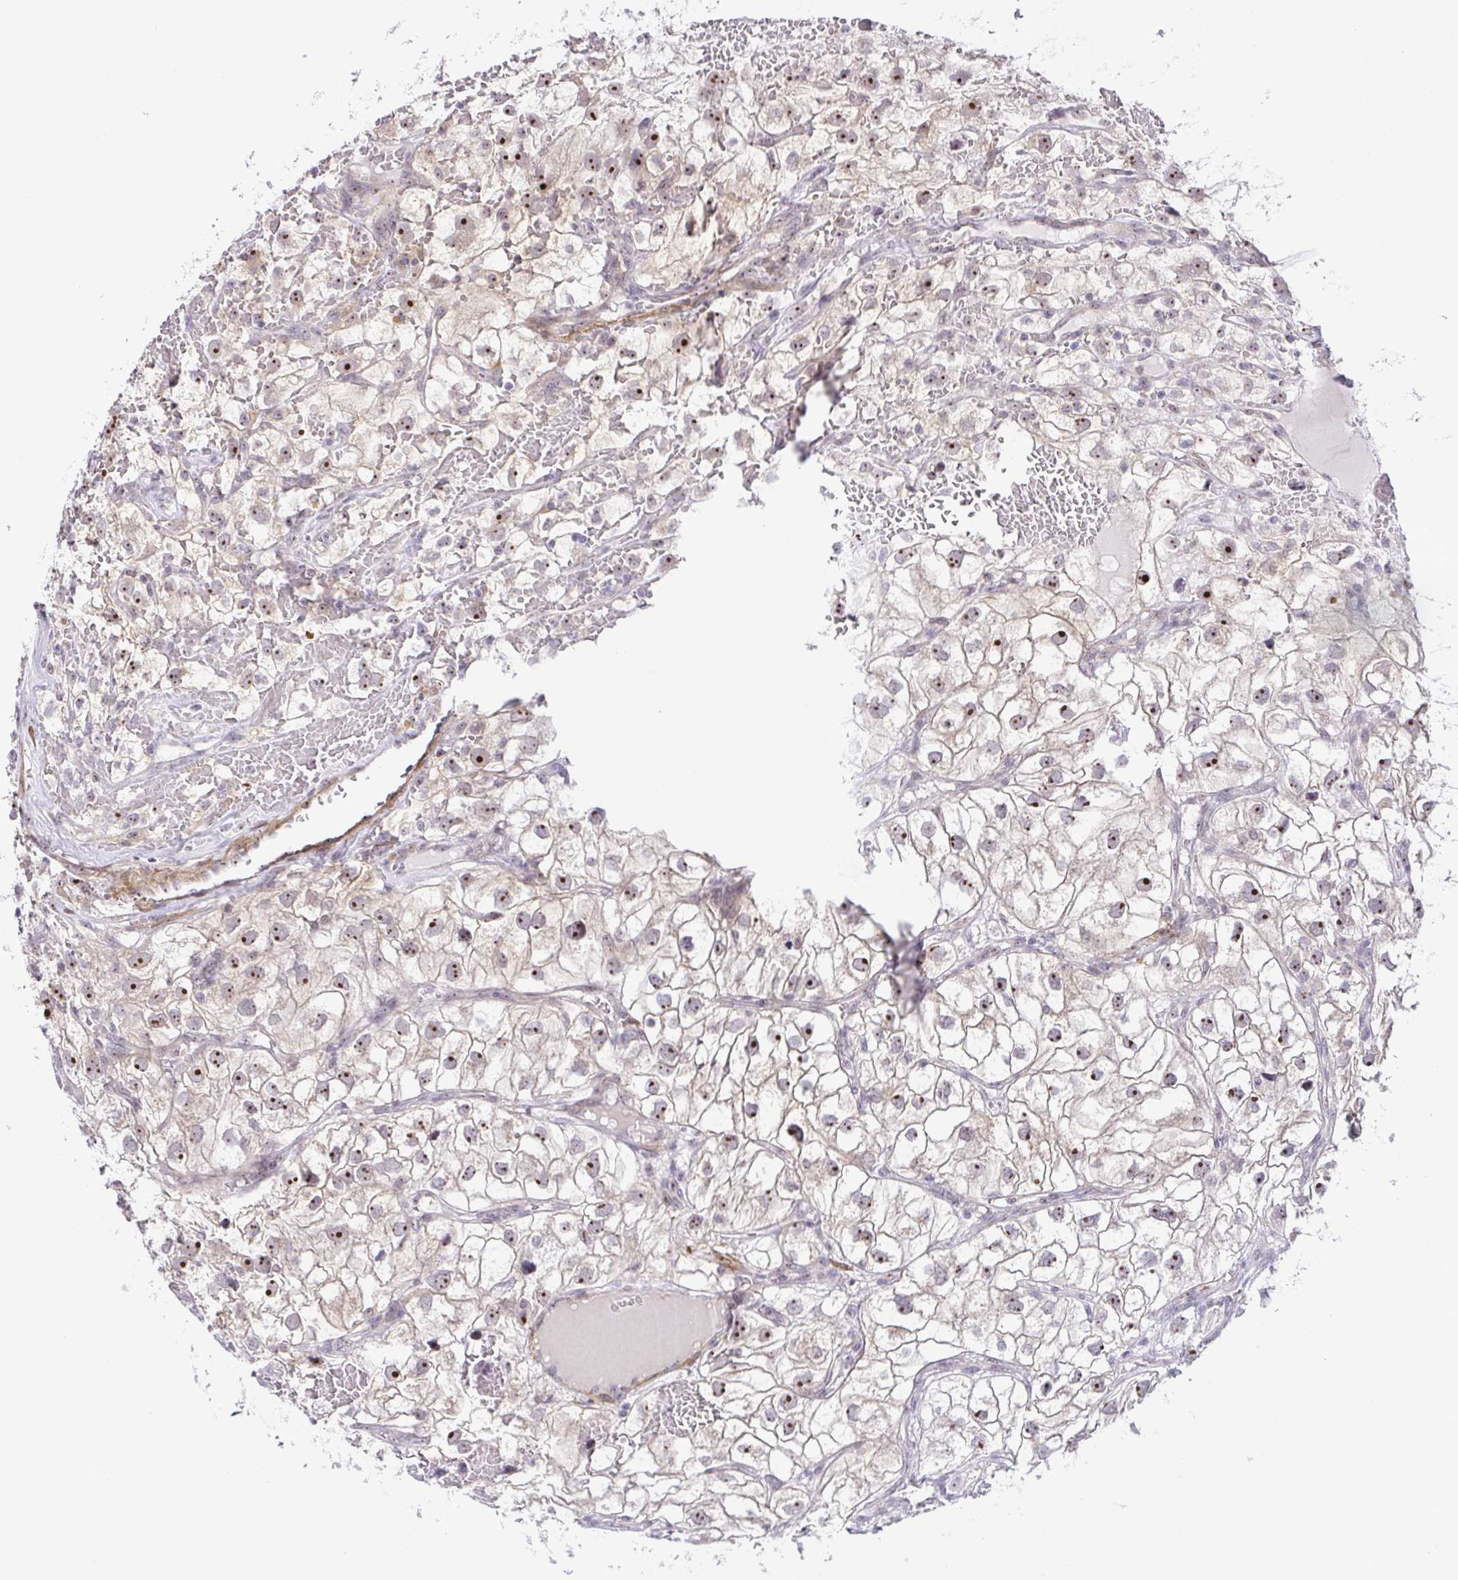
{"staining": {"intensity": "strong", "quantity": "25%-75%", "location": "nuclear"}, "tissue": "renal cancer", "cell_type": "Tumor cells", "image_type": "cancer", "snomed": [{"axis": "morphology", "description": "Adenocarcinoma, NOS"}, {"axis": "topography", "description": "Kidney"}], "caption": "A photomicrograph of adenocarcinoma (renal) stained for a protein reveals strong nuclear brown staining in tumor cells.", "gene": "RSL24D1", "patient": {"sex": "male", "age": 59}}